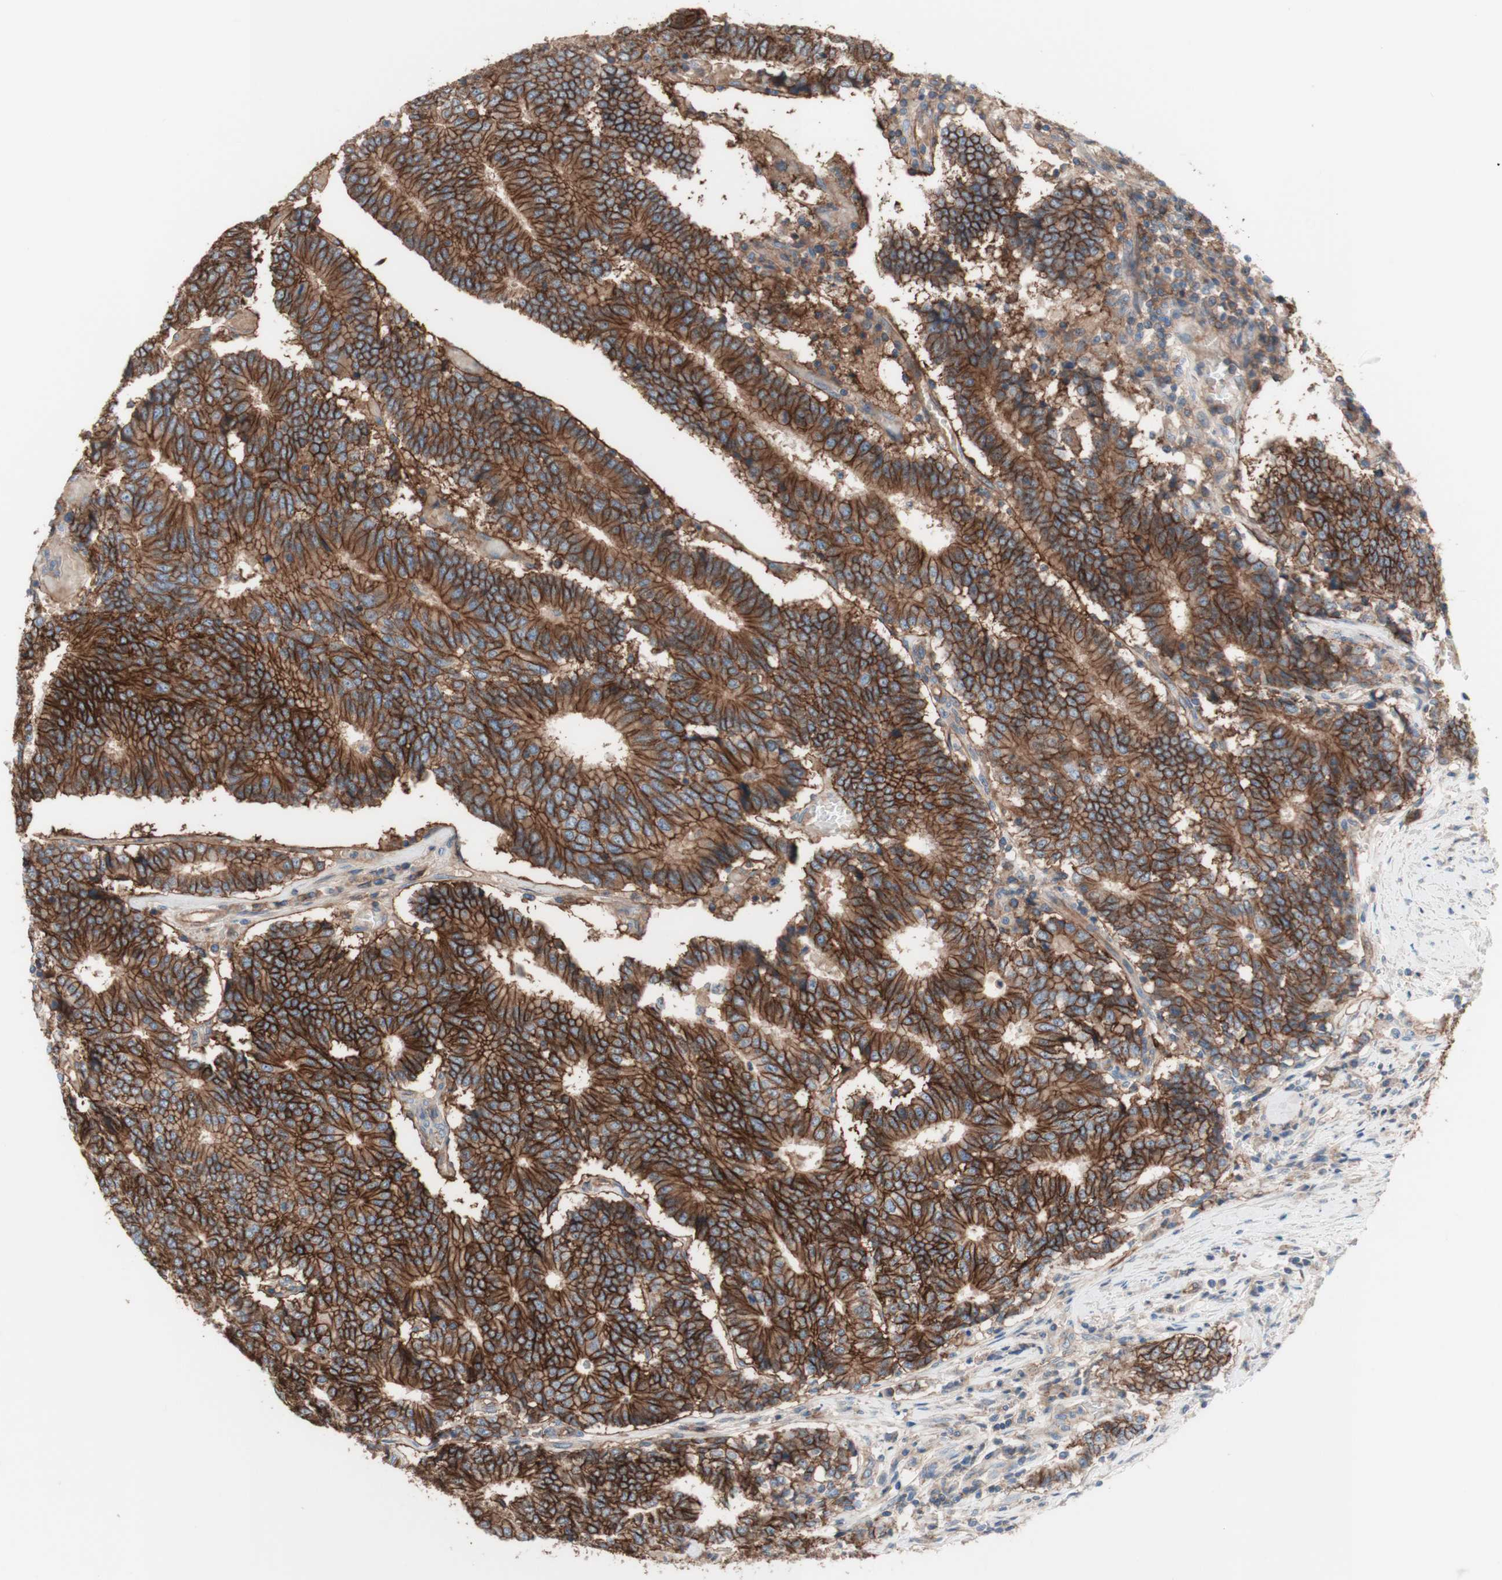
{"staining": {"intensity": "strong", "quantity": ">75%", "location": "cytoplasmic/membranous"}, "tissue": "prostate cancer", "cell_type": "Tumor cells", "image_type": "cancer", "snomed": [{"axis": "morphology", "description": "Normal tissue, NOS"}, {"axis": "morphology", "description": "Adenocarcinoma, High grade"}, {"axis": "topography", "description": "Prostate"}, {"axis": "topography", "description": "Seminal veicle"}], "caption": "A micrograph of human prostate cancer (adenocarcinoma (high-grade)) stained for a protein shows strong cytoplasmic/membranous brown staining in tumor cells.", "gene": "CD46", "patient": {"sex": "male", "age": 55}}